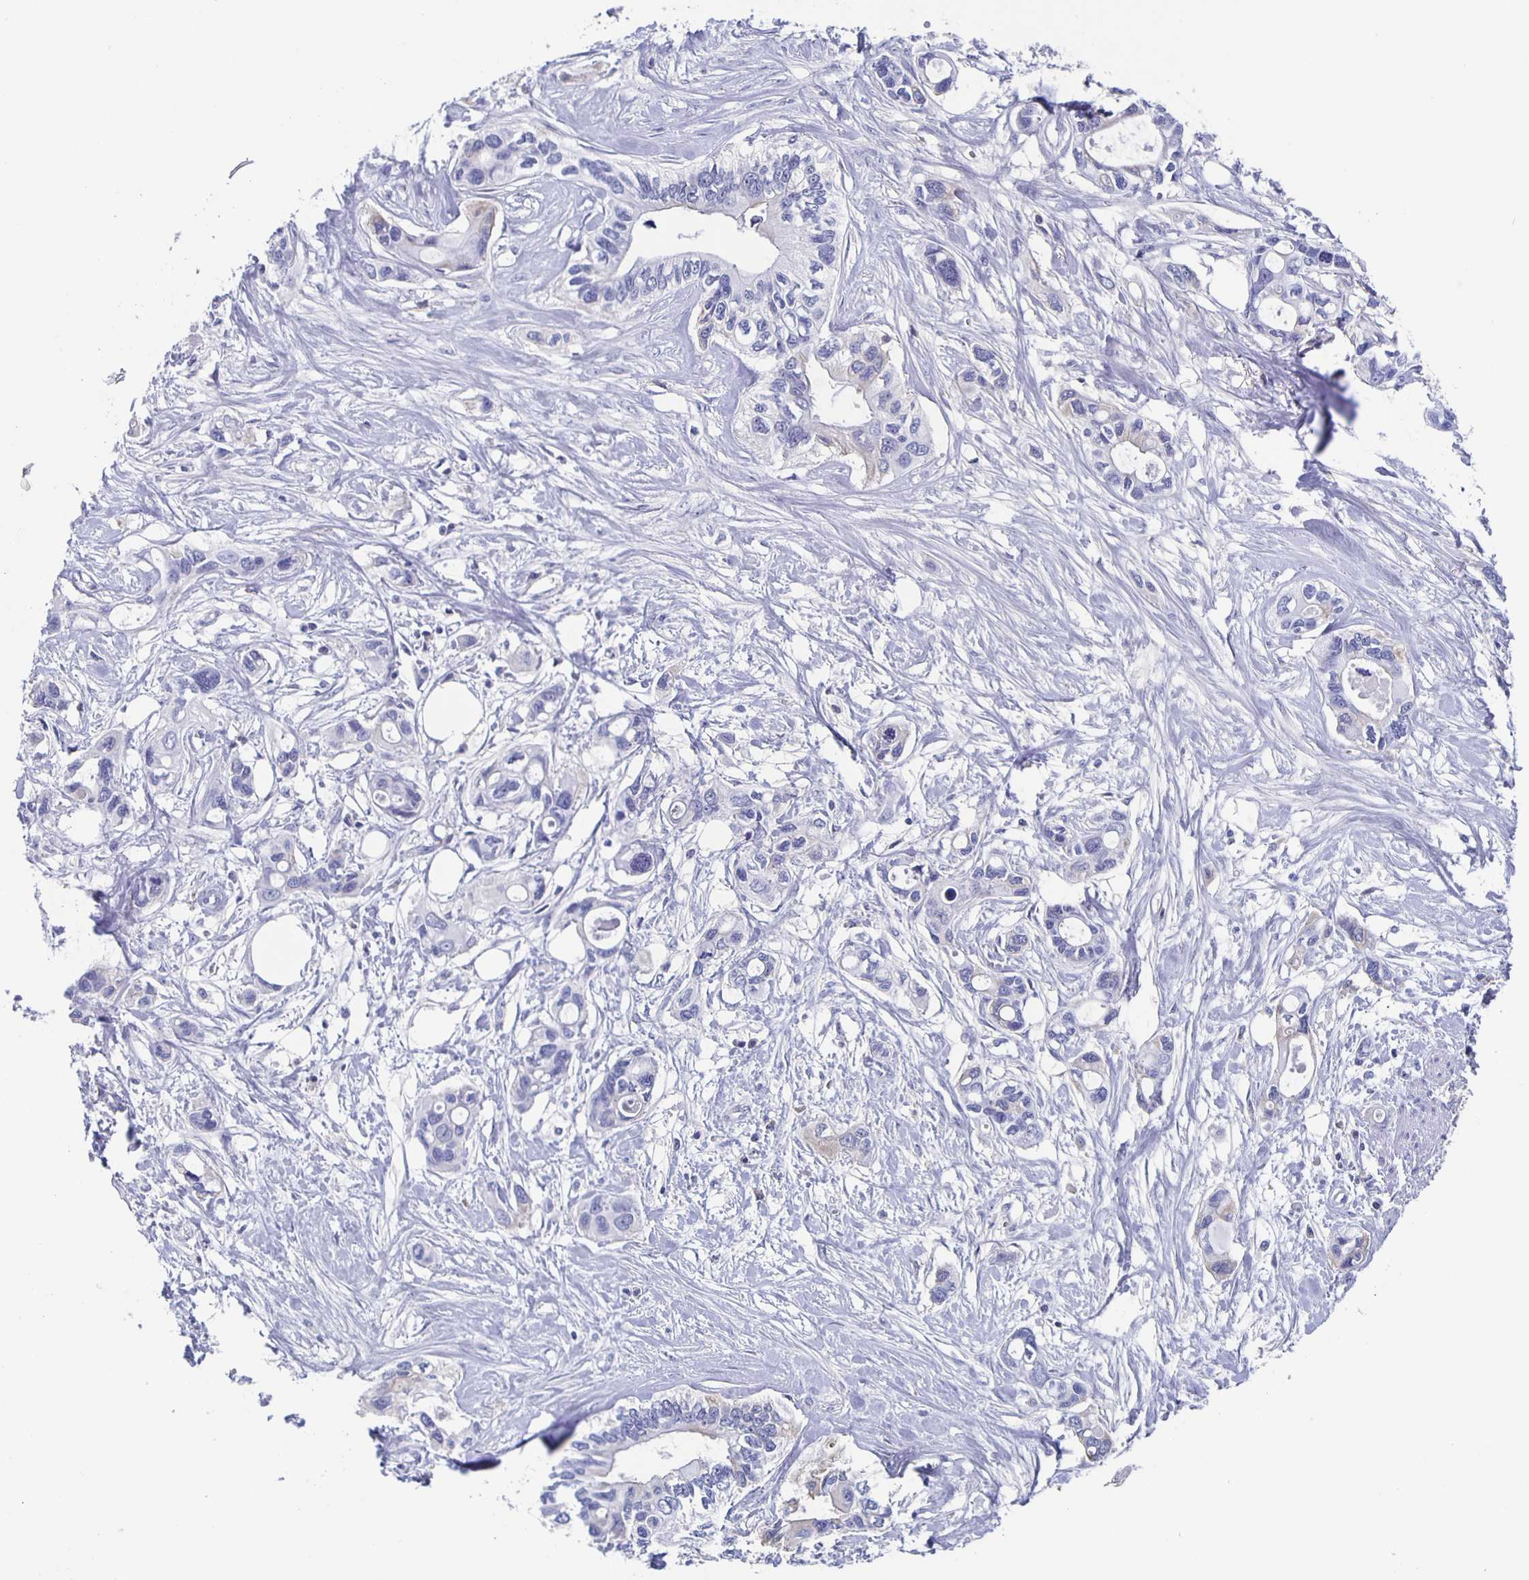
{"staining": {"intensity": "negative", "quantity": "none", "location": "none"}, "tissue": "pancreatic cancer", "cell_type": "Tumor cells", "image_type": "cancer", "snomed": [{"axis": "morphology", "description": "Adenocarcinoma, NOS"}, {"axis": "topography", "description": "Pancreas"}], "caption": "An immunohistochemistry (IHC) image of pancreatic adenocarcinoma is shown. There is no staining in tumor cells of pancreatic adenocarcinoma.", "gene": "FGA", "patient": {"sex": "male", "age": 60}}